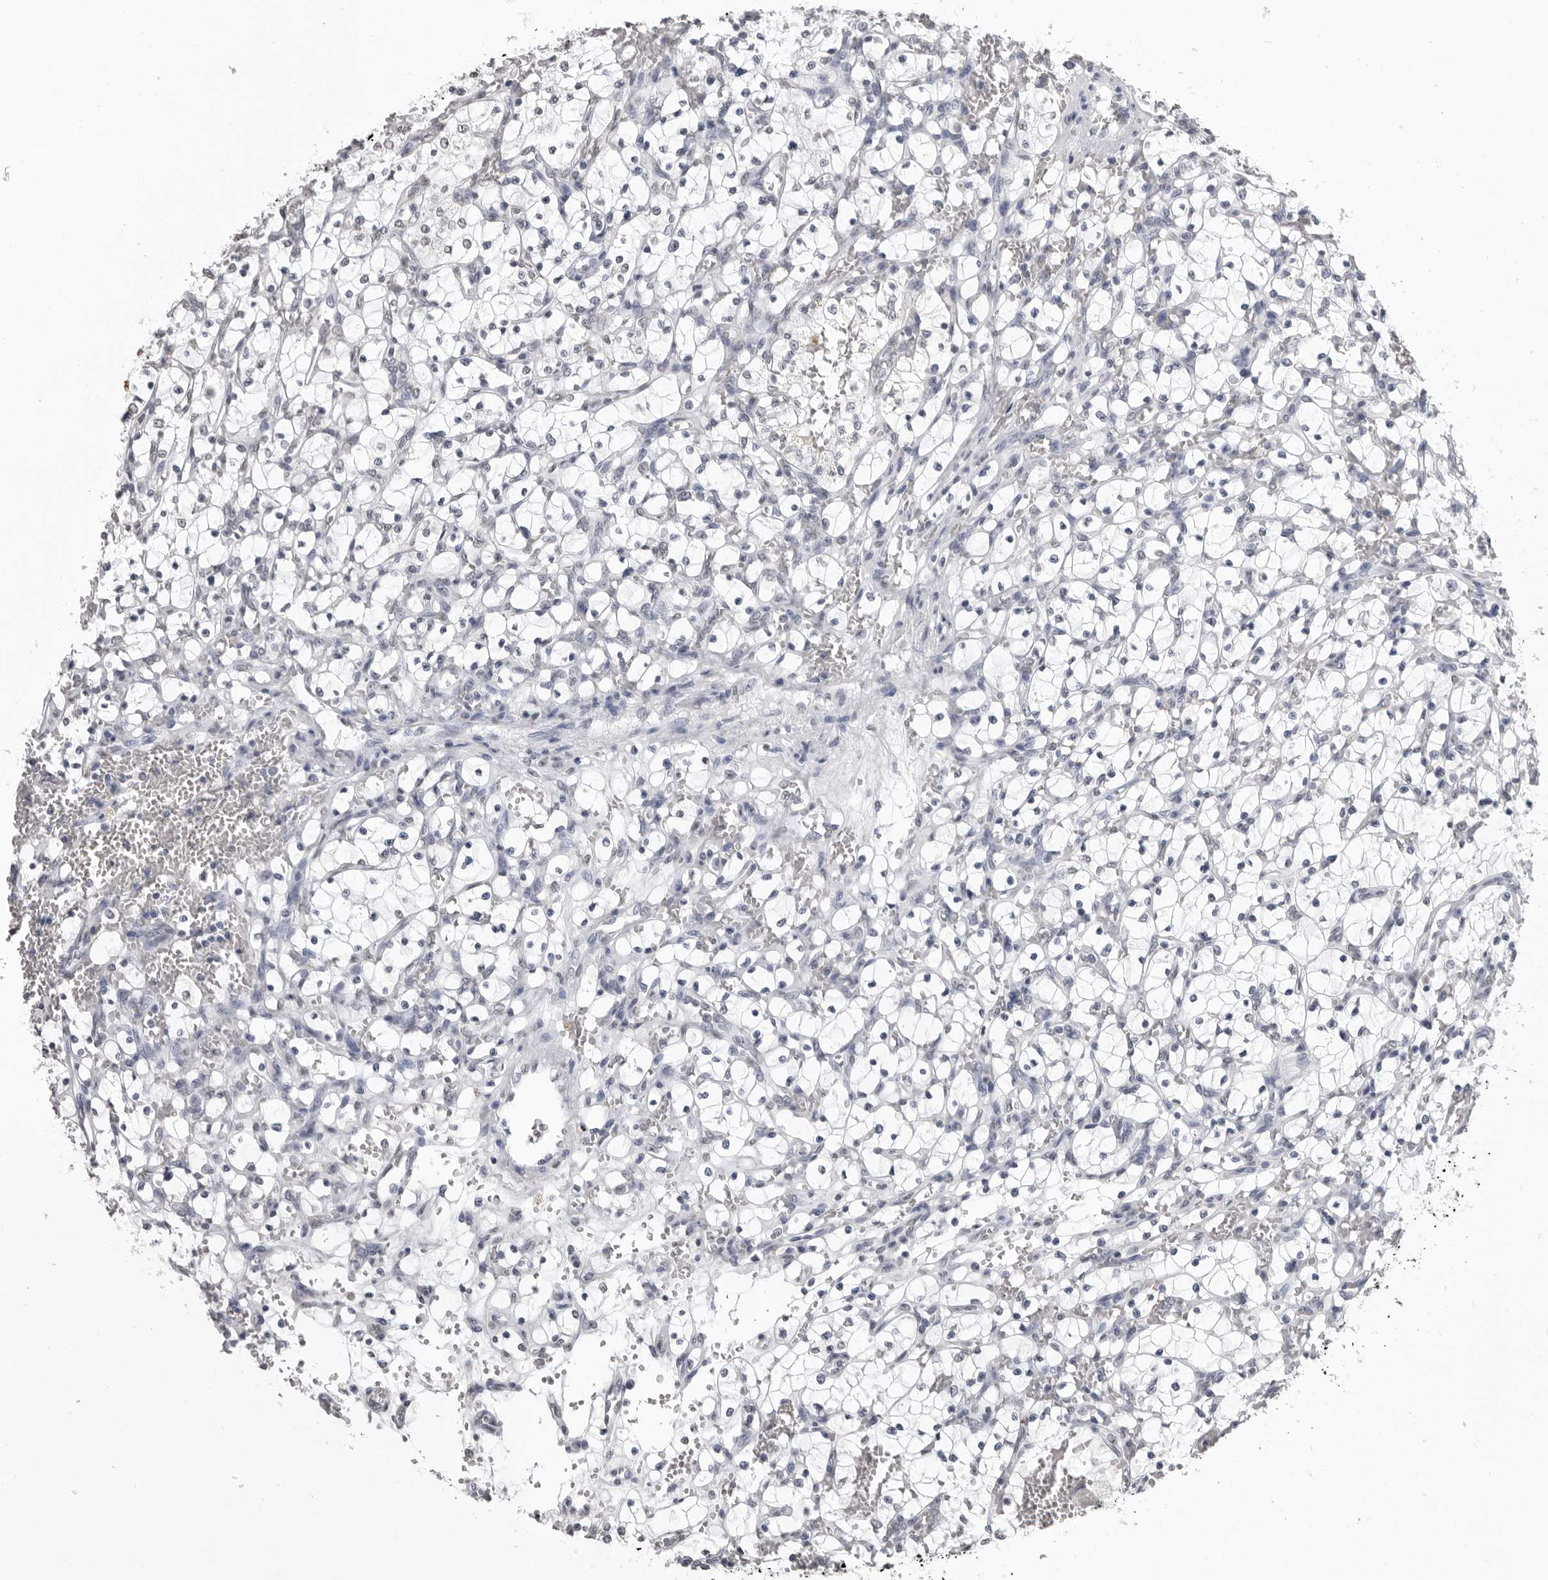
{"staining": {"intensity": "negative", "quantity": "none", "location": "none"}, "tissue": "renal cancer", "cell_type": "Tumor cells", "image_type": "cancer", "snomed": [{"axis": "morphology", "description": "Adenocarcinoma, NOS"}, {"axis": "topography", "description": "Kidney"}], "caption": "This is a photomicrograph of IHC staining of renal adenocarcinoma, which shows no staining in tumor cells.", "gene": "HEPACAM", "patient": {"sex": "female", "age": 69}}